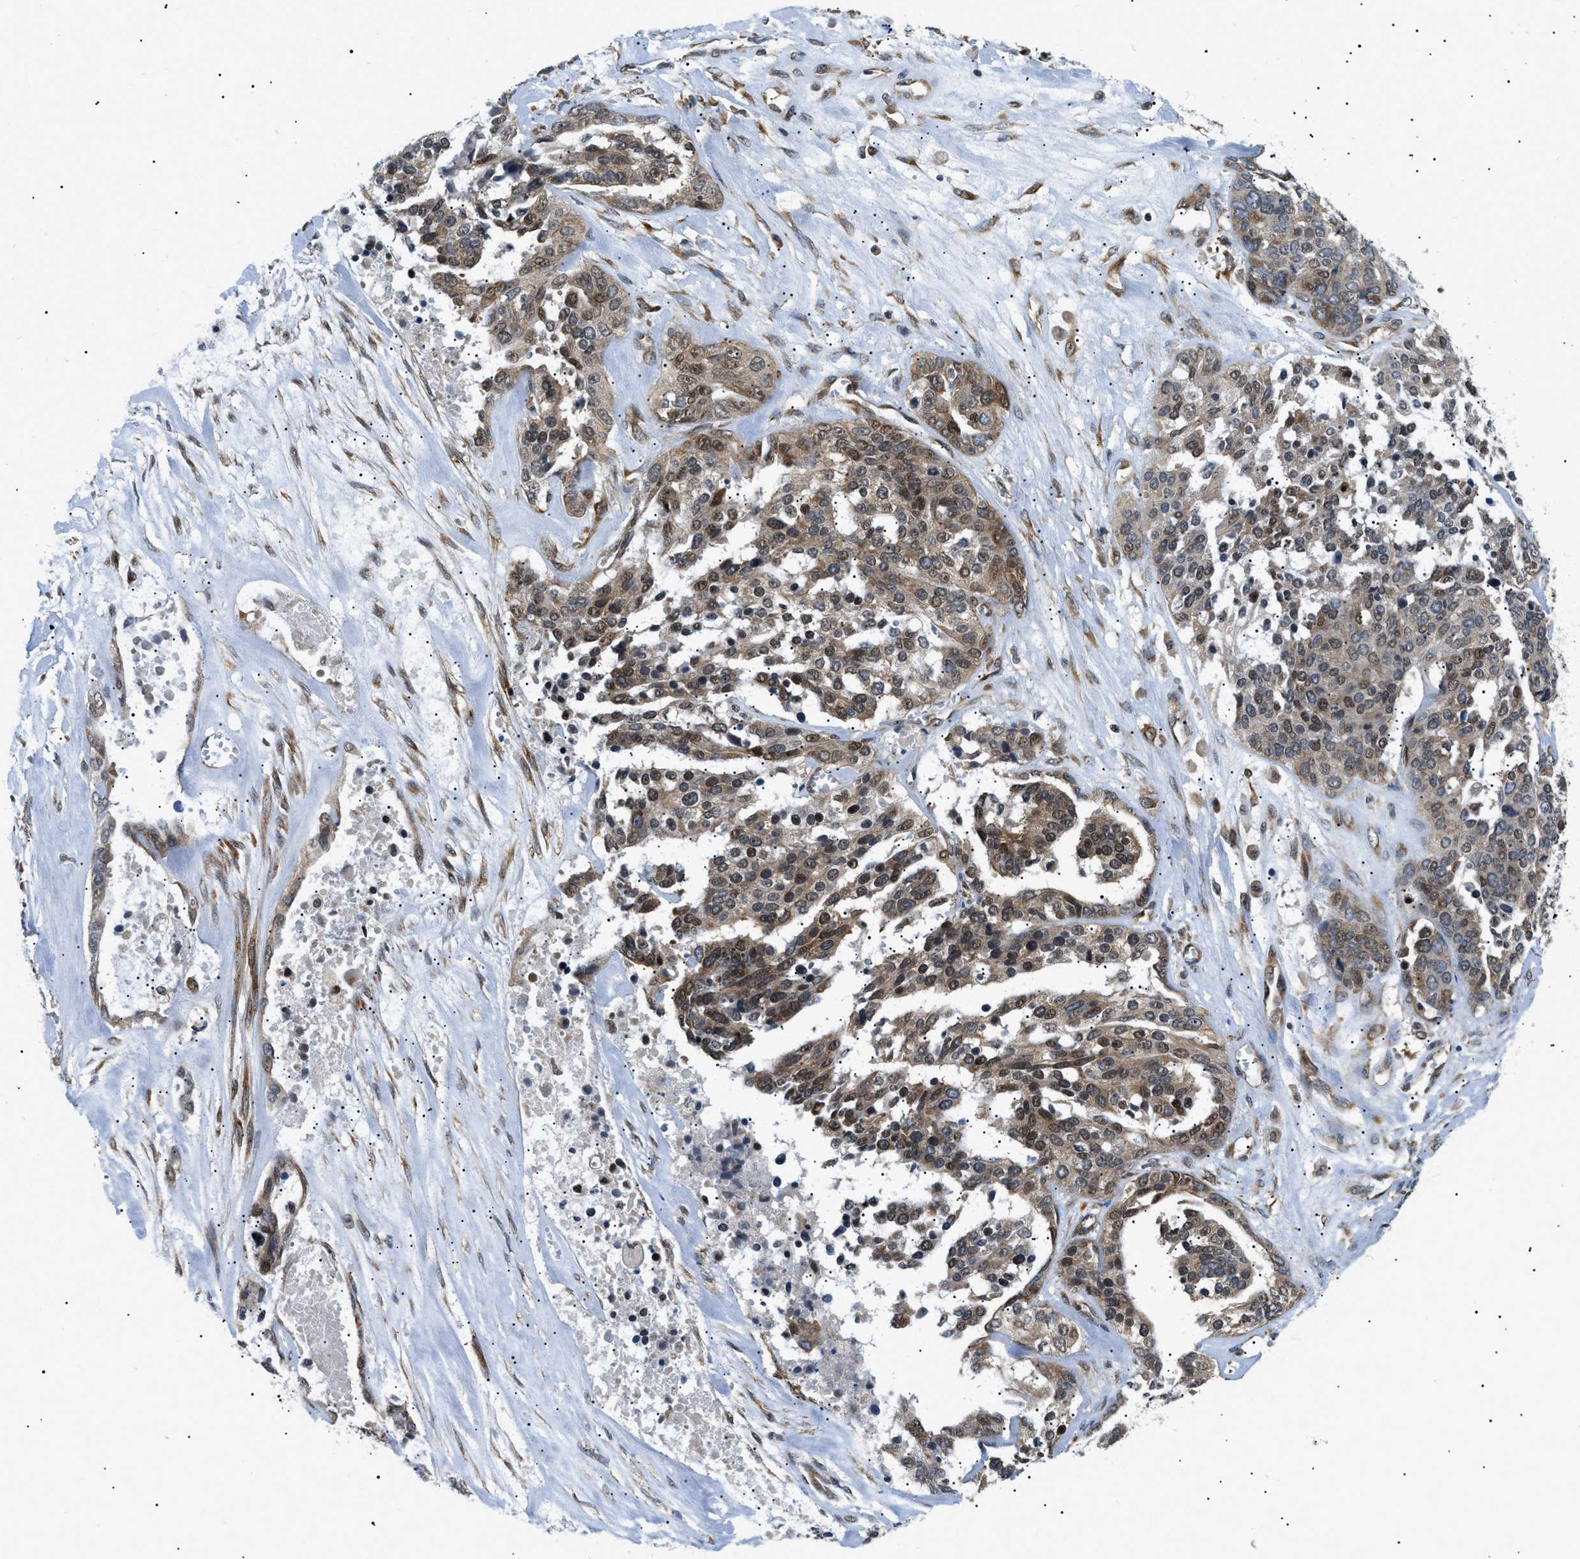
{"staining": {"intensity": "moderate", "quantity": ">75%", "location": "cytoplasmic/membranous,nuclear"}, "tissue": "ovarian cancer", "cell_type": "Tumor cells", "image_type": "cancer", "snomed": [{"axis": "morphology", "description": "Cystadenocarcinoma, serous, NOS"}, {"axis": "topography", "description": "Ovary"}], "caption": "IHC of ovarian cancer (serous cystadenocarcinoma) reveals medium levels of moderate cytoplasmic/membranous and nuclear positivity in approximately >75% of tumor cells.", "gene": "CWC25", "patient": {"sex": "female", "age": 44}}